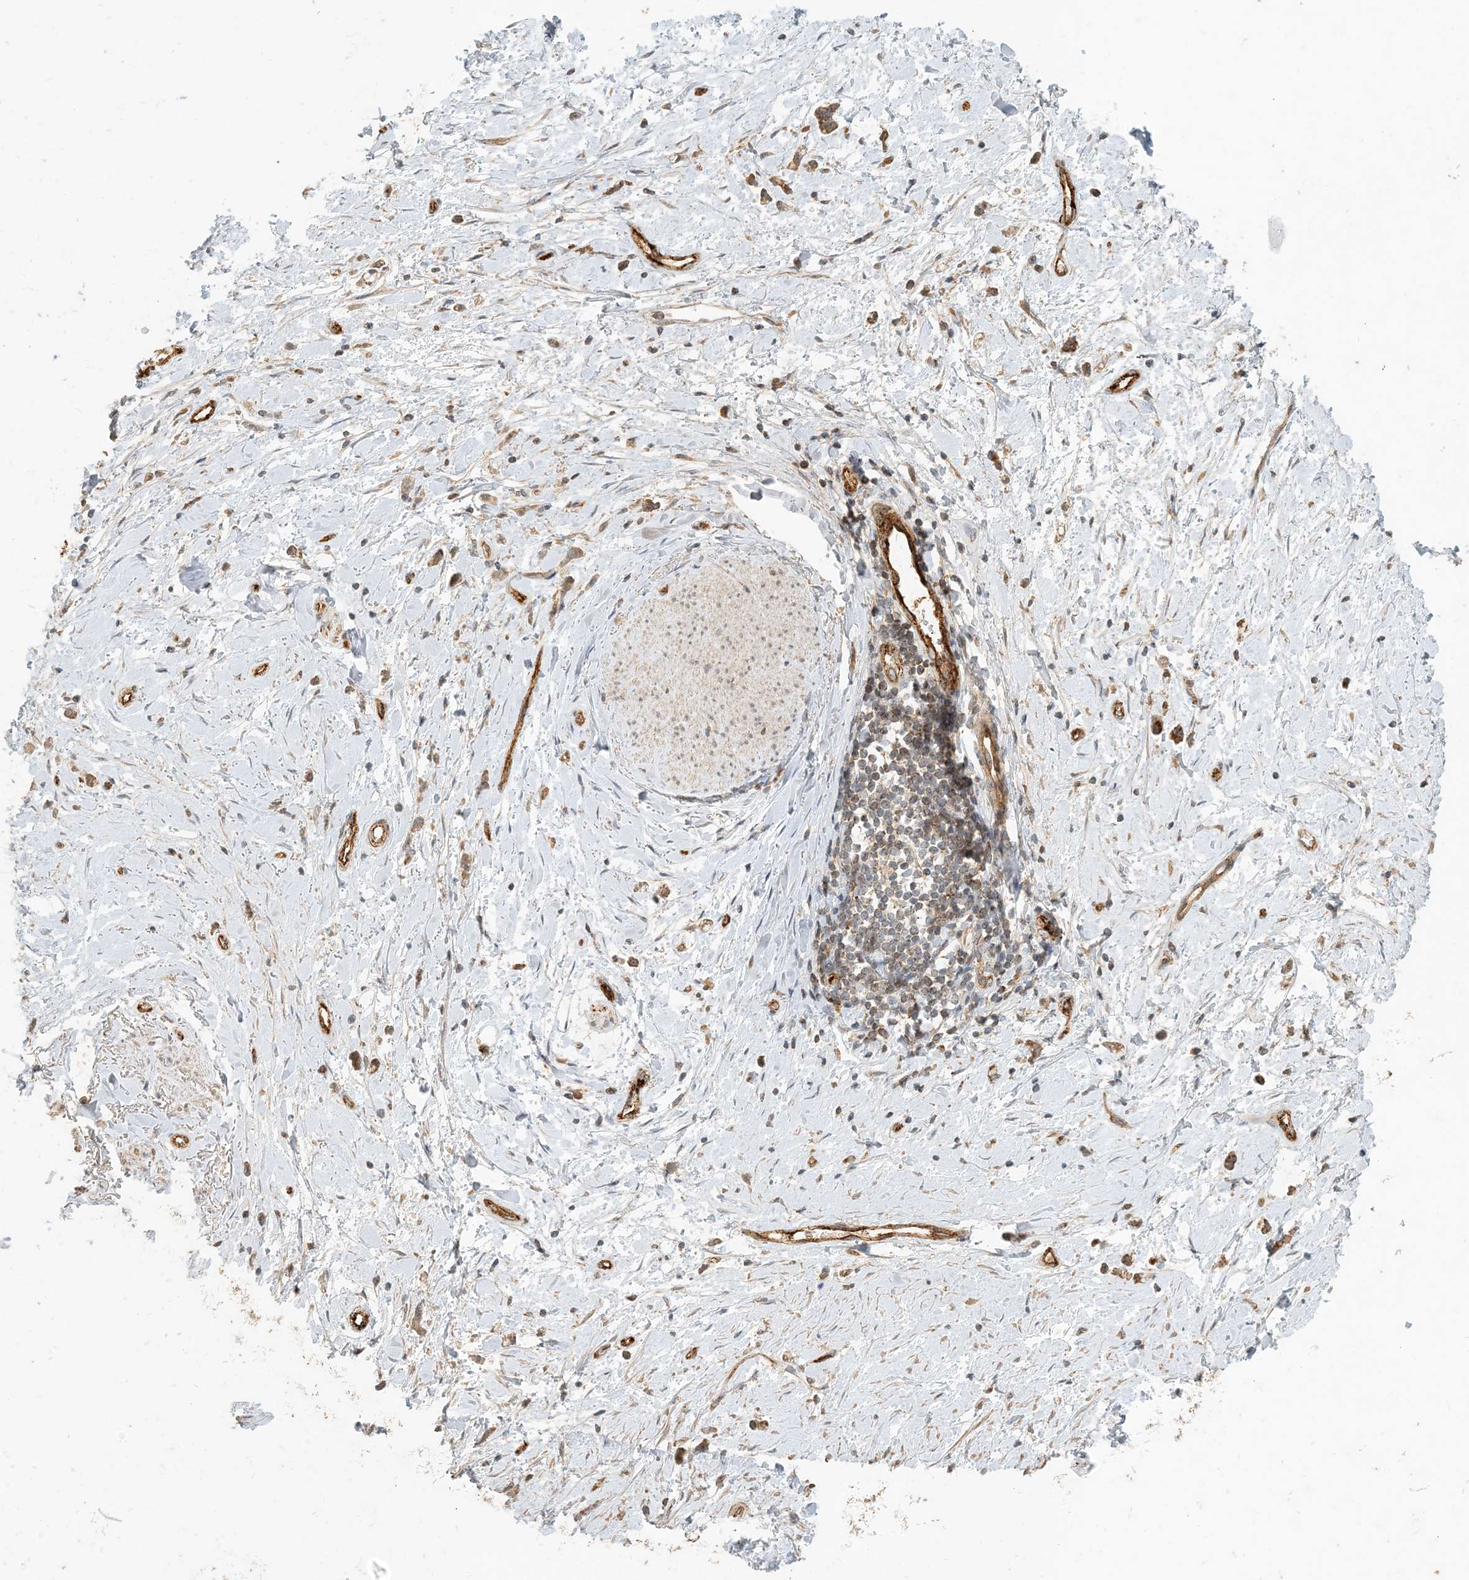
{"staining": {"intensity": "moderate", "quantity": ">75%", "location": "cytoplasmic/membranous"}, "tissue": "stomach cancer", "cell_type": "Tumor cells", "image_type": "cancer", "snomed": [{"axis": "morphology", "description": "Adenocarcinoma, NOS"}, {"axis": "topography", "description": "Stomach"}], "caption": "Stomach adenocarcinoma was stained to show a protein in brown. There is medium levels of moderate cytoplasmic/membranous positivity in approximately >75% of tumor cells.", "gene": "ZBTB3", "patient": {"sex": "female", "age": 60}}